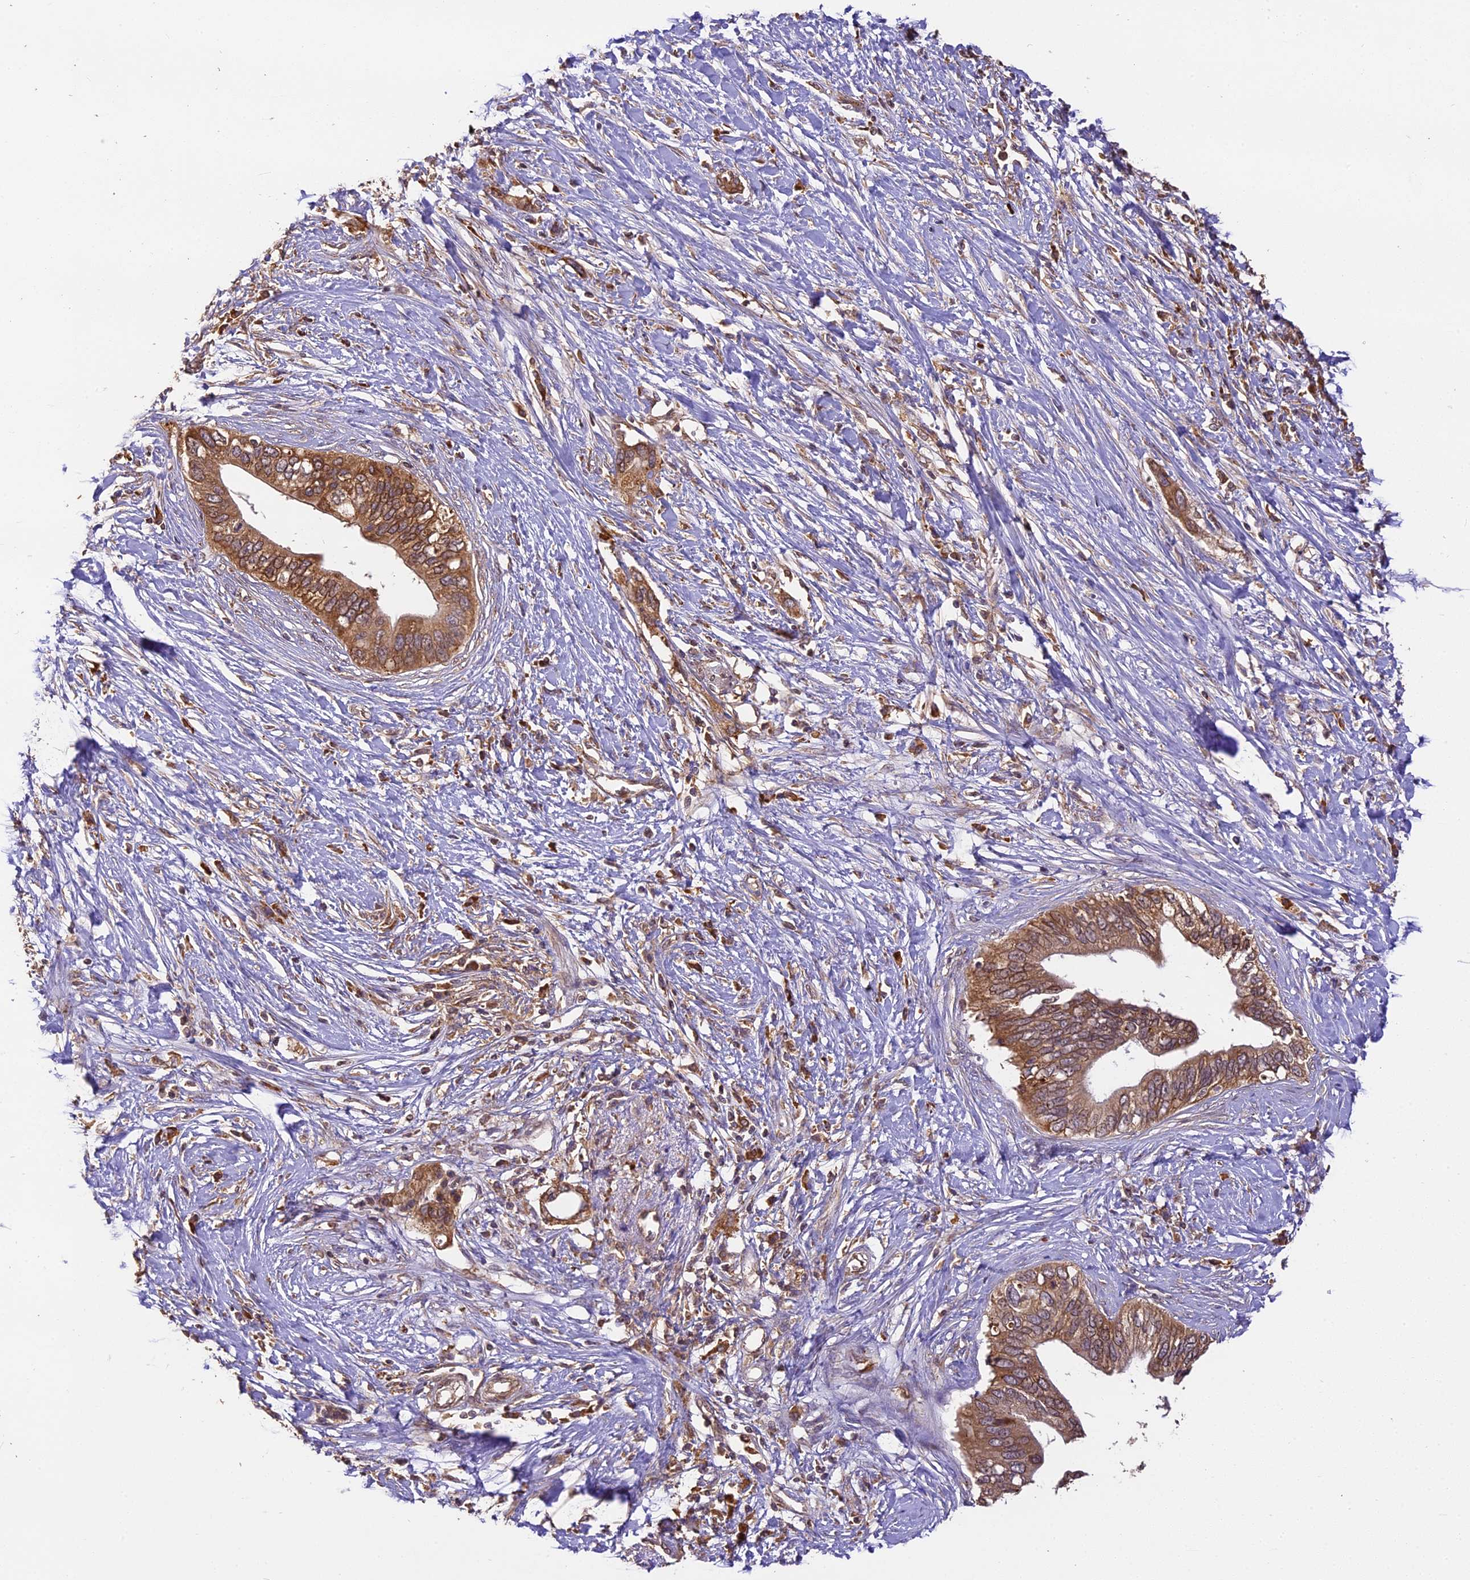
{"staining": {"intensity": "moderate", "quantity": ">75%", "location": "cytoplasmic/membranous"}, "tissue": "pancreatic cancer", "cell_type": "Tumor cells", "image_type": "cancer", "snomed": [{"axis": "morphology", "description": "Normal tissue, NOS"}, {"axis": "morphology", "description": "Adenocarcinoma, NOS"}, {"axis": "topography", "description": "Pancreas"}, {"axis": "topography", "description": "Peripheral nerve tissue"}], "caption": "A micrograph of human pancreatic cancer (adenocarcinoma) stained for a protein demonstrates moderate cytoplasmic/membranous brown staining in tumor cells.", "gene": "BRAP", "patient": {"sex": "male", "age": 59}}